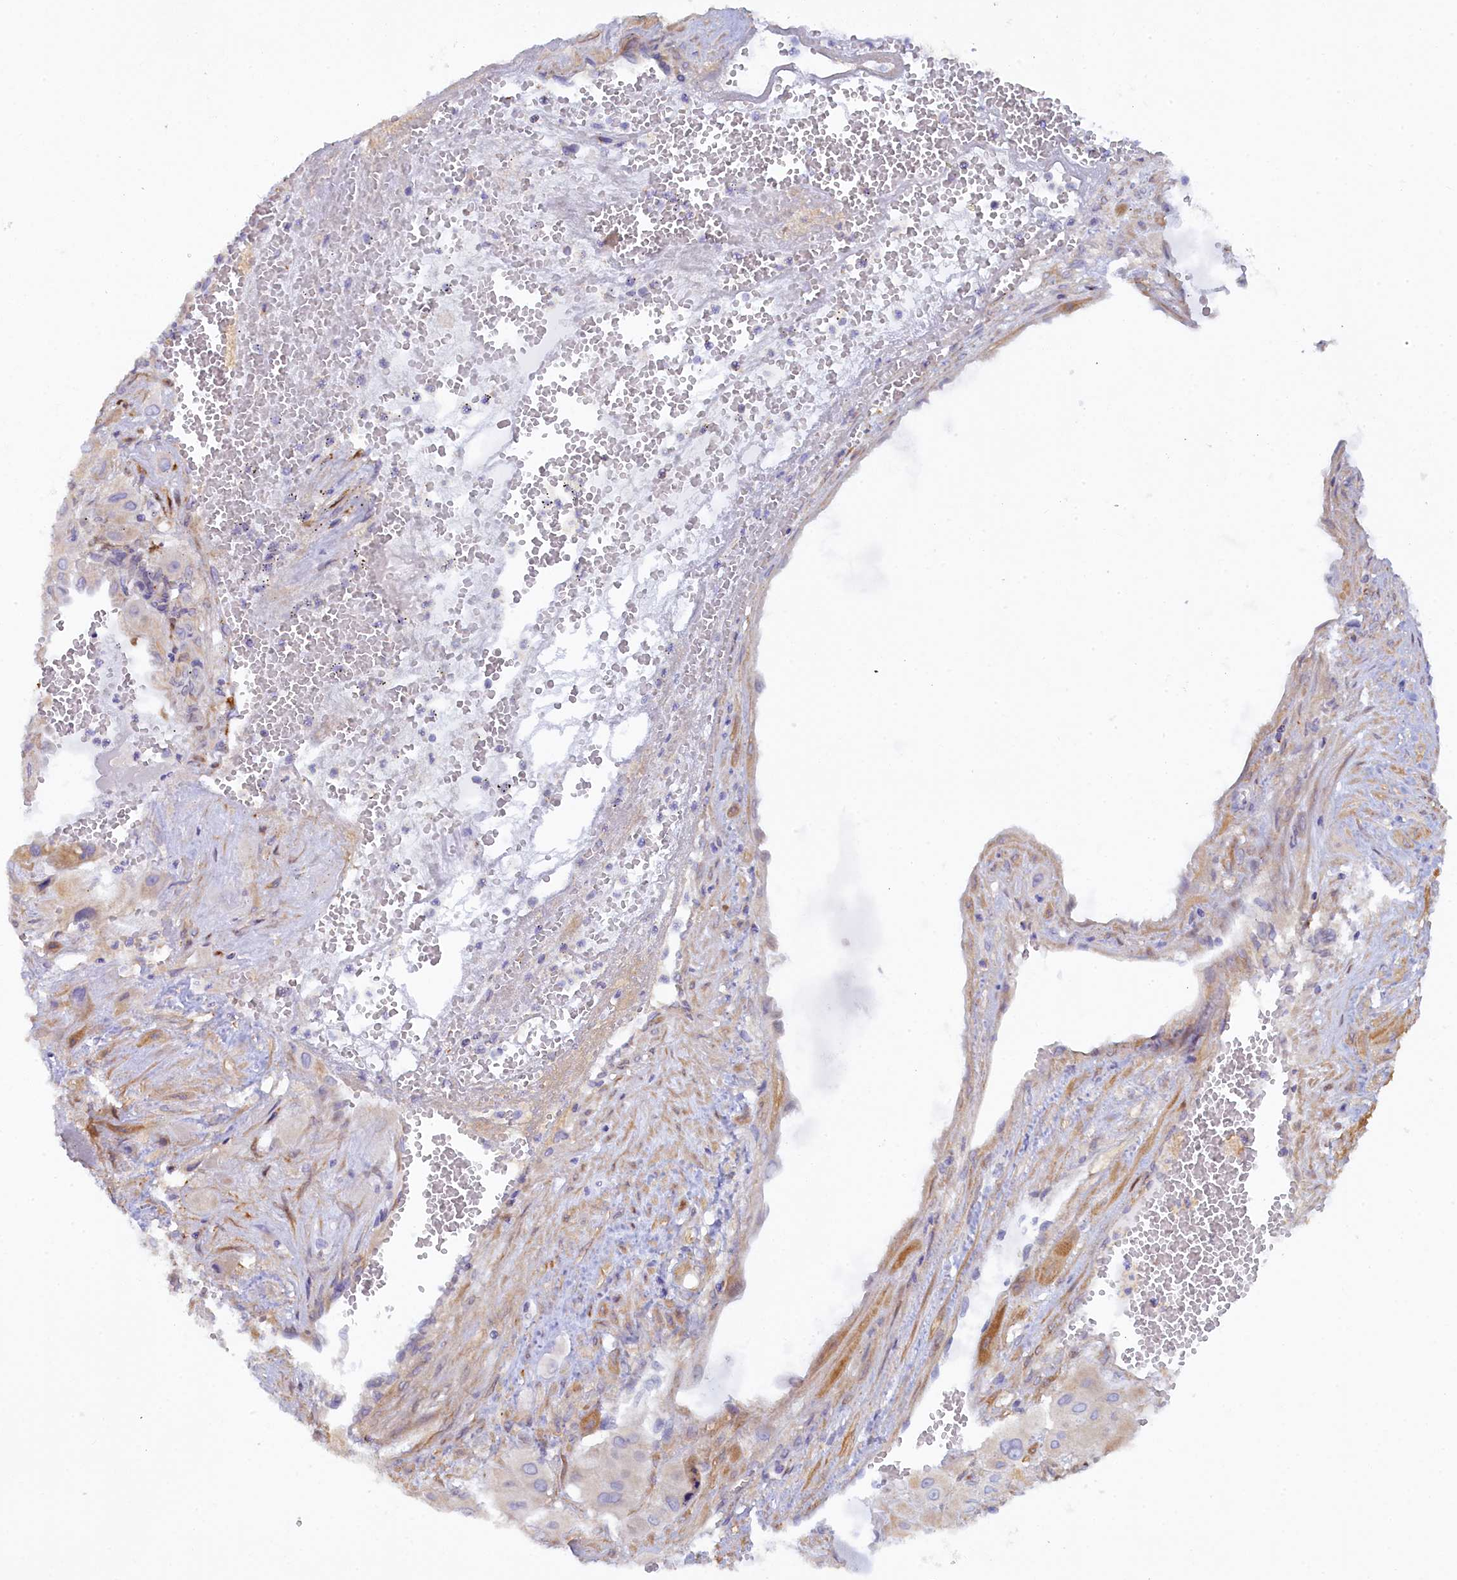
{"staining": {"intensity": "negative", "quantity": "none", "location": "none"}, "tissue": "cervical cancer", "cell_type": "Tumor cells", "image_type": "cancer", "snomed": [{"axis": "morphology", "description": "Squamous cell carcinoma, NOS"}, {"axis": "topography", "description": "Cervix"}], "caption": "High power microscopy image of an immunohistochemistry (IHC) histopathology image of cervical cancer, revealing no significant staining in tumor cells. Nuclei are stained in blue.", "gene": "POGLUT3", "patient": {"sex": "female", "age": 34}}